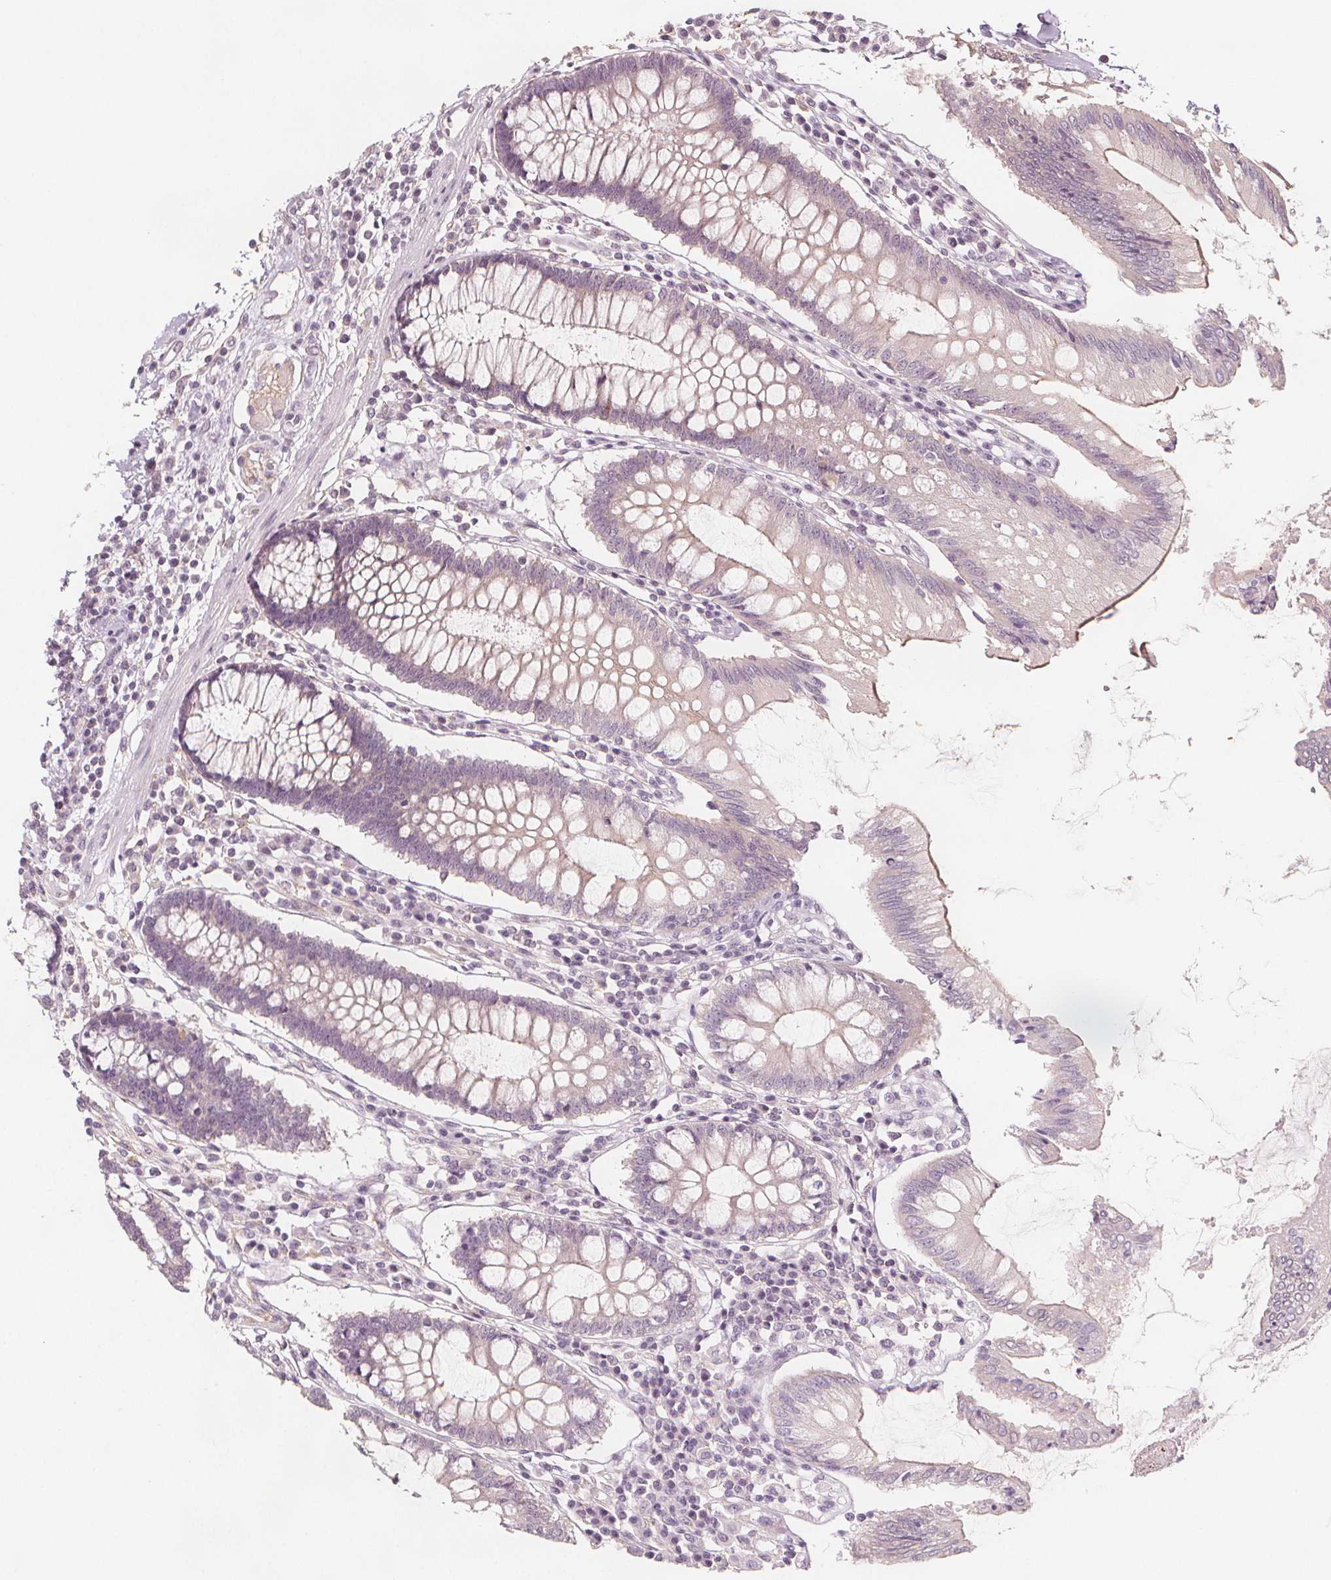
{"staining": {"intensity": "negative", "quantity": "none", "location": "none"}, "tissue": "colon", "cell_type": "Endothelial cells", "image_type": "normal", "snomed": [{"axis": "morphology", "description": "Normal tissue, NOS"}, {"axis": "morphology", "description": "Adenocarcinoma, NOS"}, {"axis": "topography", "description": "Colon"}], "caption": "Immunohistochemistry (IHC) of normal colon shows no positivity in endothelial cells.", "gene": "C1orf167", "patient": {"sex": "male", "age": 83}}